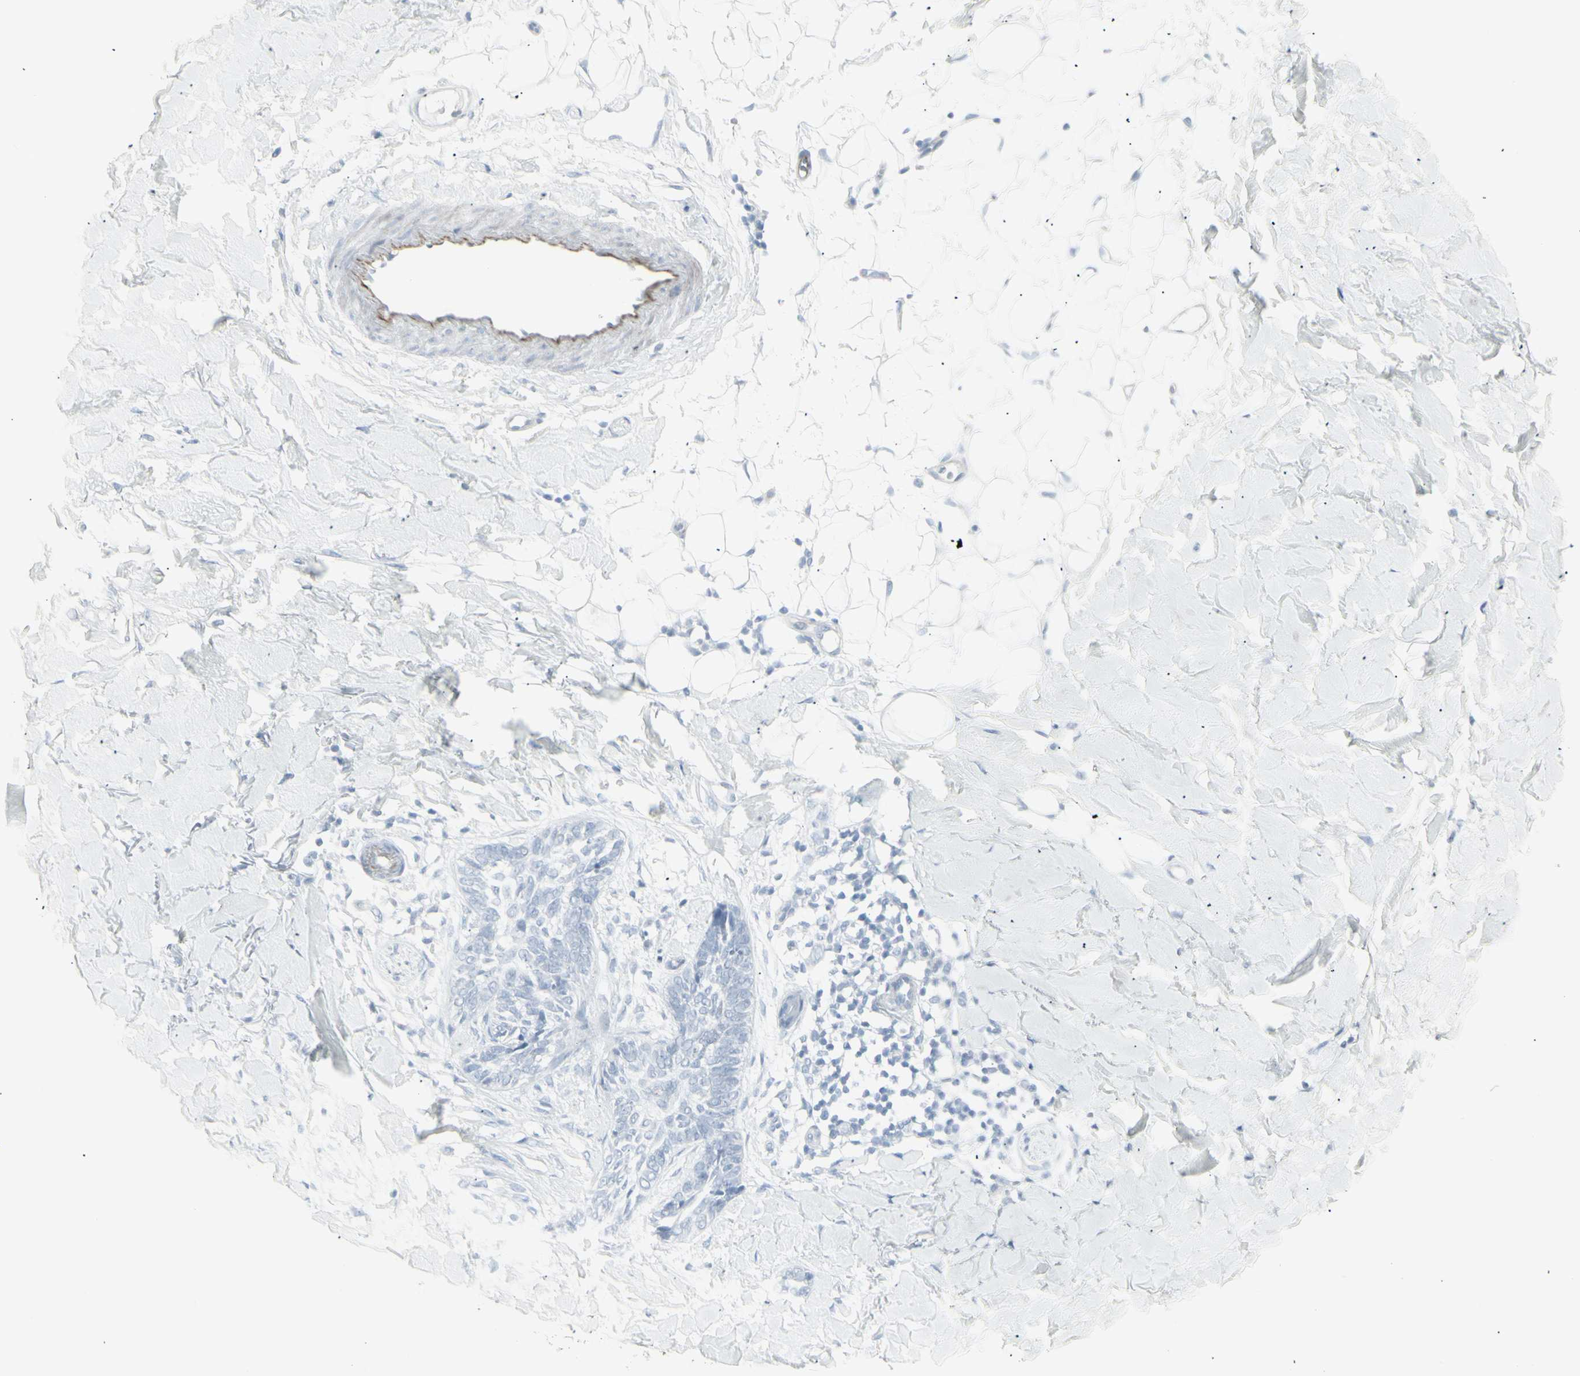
{"staining": {"intensity": "negative", "quantity": "none", "location": "none"}, "tissue": "skin cancer", "cell_type": "Tumor cells", "image_type": "cancer", "snomed": [{"axis": "morphology", "description": "Basal cell carcinoma"}, {"axis": "topography", "description": "Skin"}], "caption": "High power microscopy image of an immunohistochemistry histopathology image of skin cancer (basal cell carcinoma), revealing no significant expression in tumor cells.", "gene": "YBX2", "patient": {"sex": "female", "age": 58}}